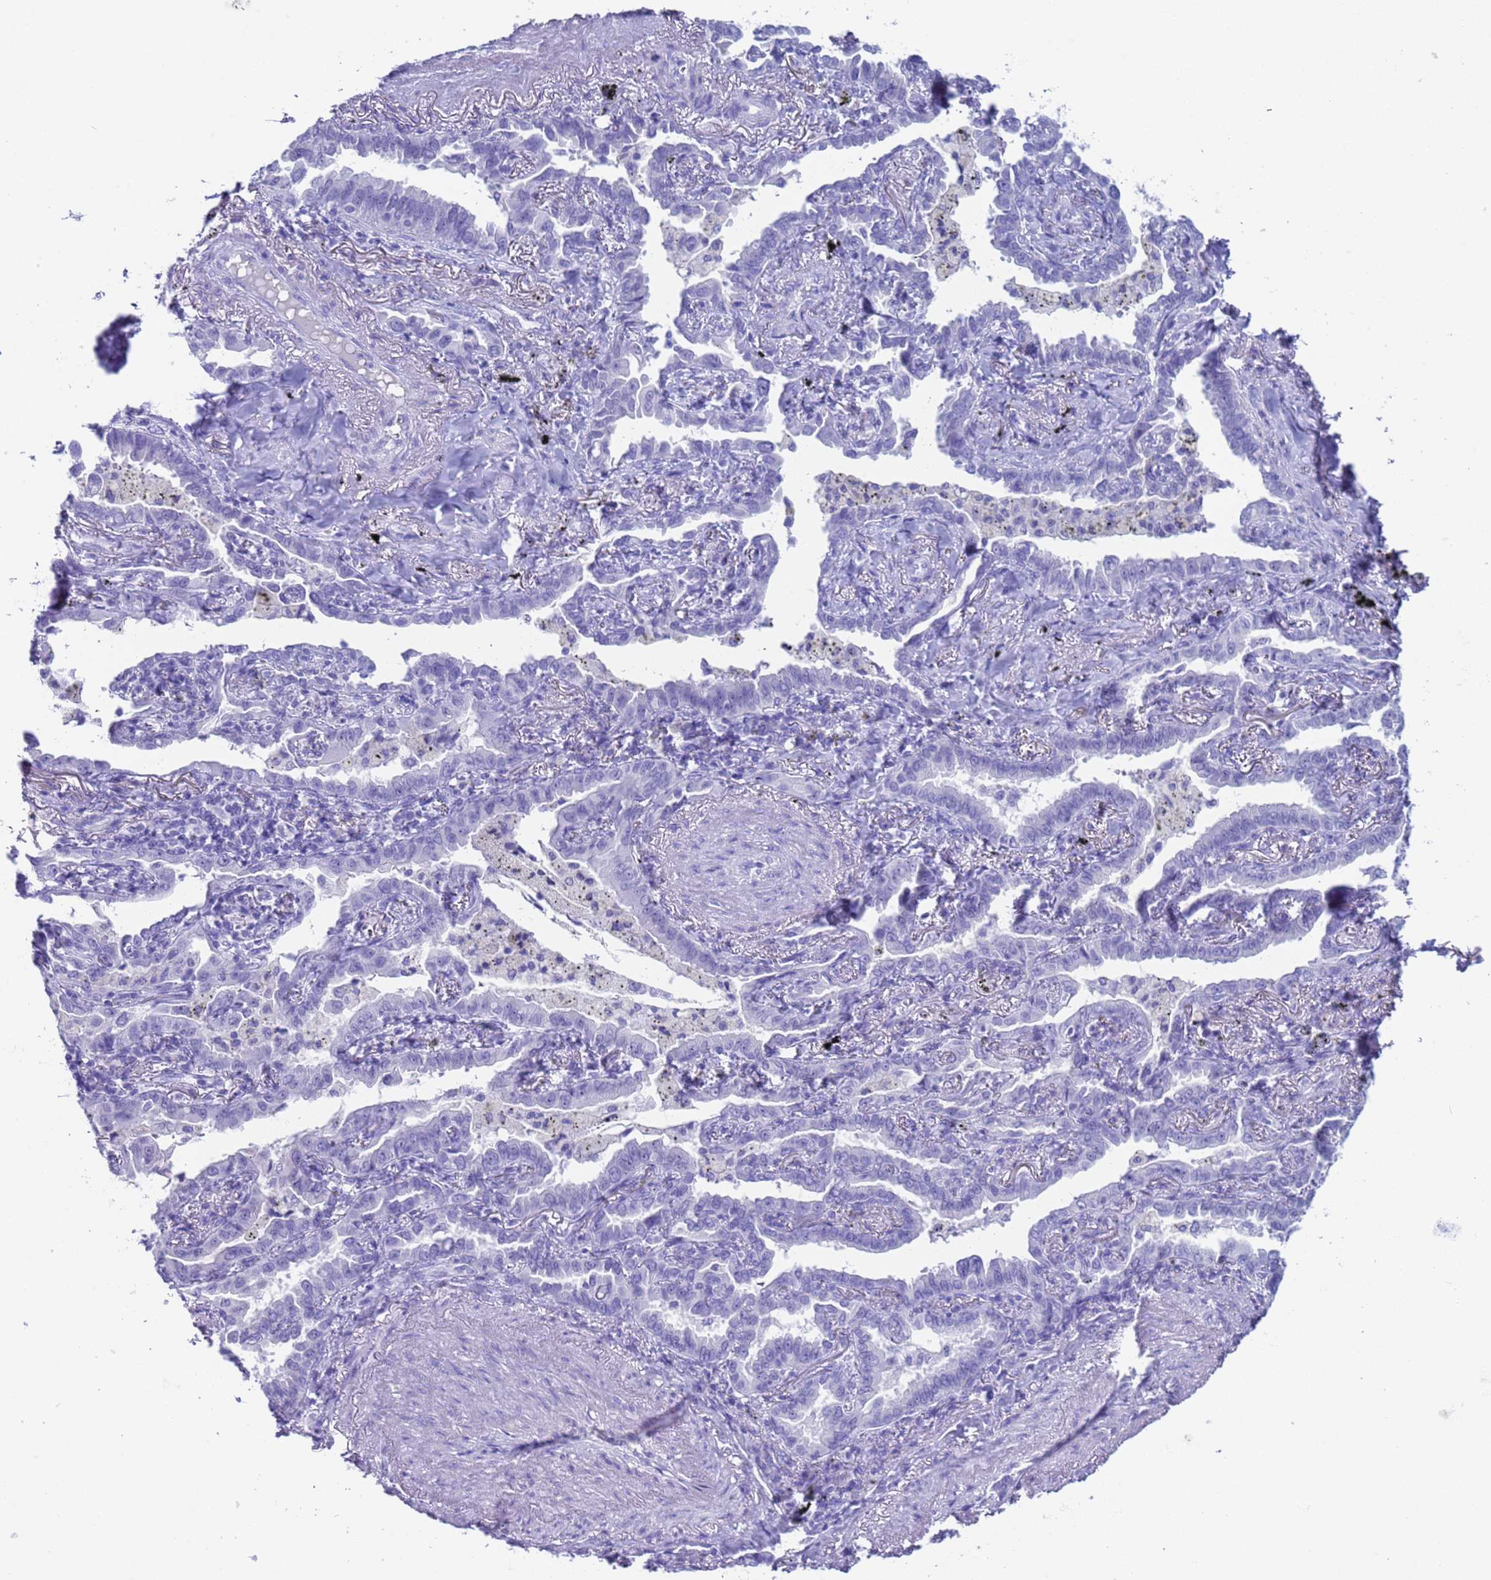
{"staining": {"intensity": "negative", "quantity": "none", "location": "none"}, "tissue": "lung cancer", "cell_type": "Tumor cells", "image_type": "cancer", "snomed": [{"axis": "morphology", "description": "Adenocarcinoma, NOS"}, {"axis": "topography", "description": "Lung"}], "caption": "DAB immunohistochemical staining of human lung cancer reveals no significant positivity in tumor cells.", "gene": "CKM", "patient": {"sex": "male", "age": 67}}